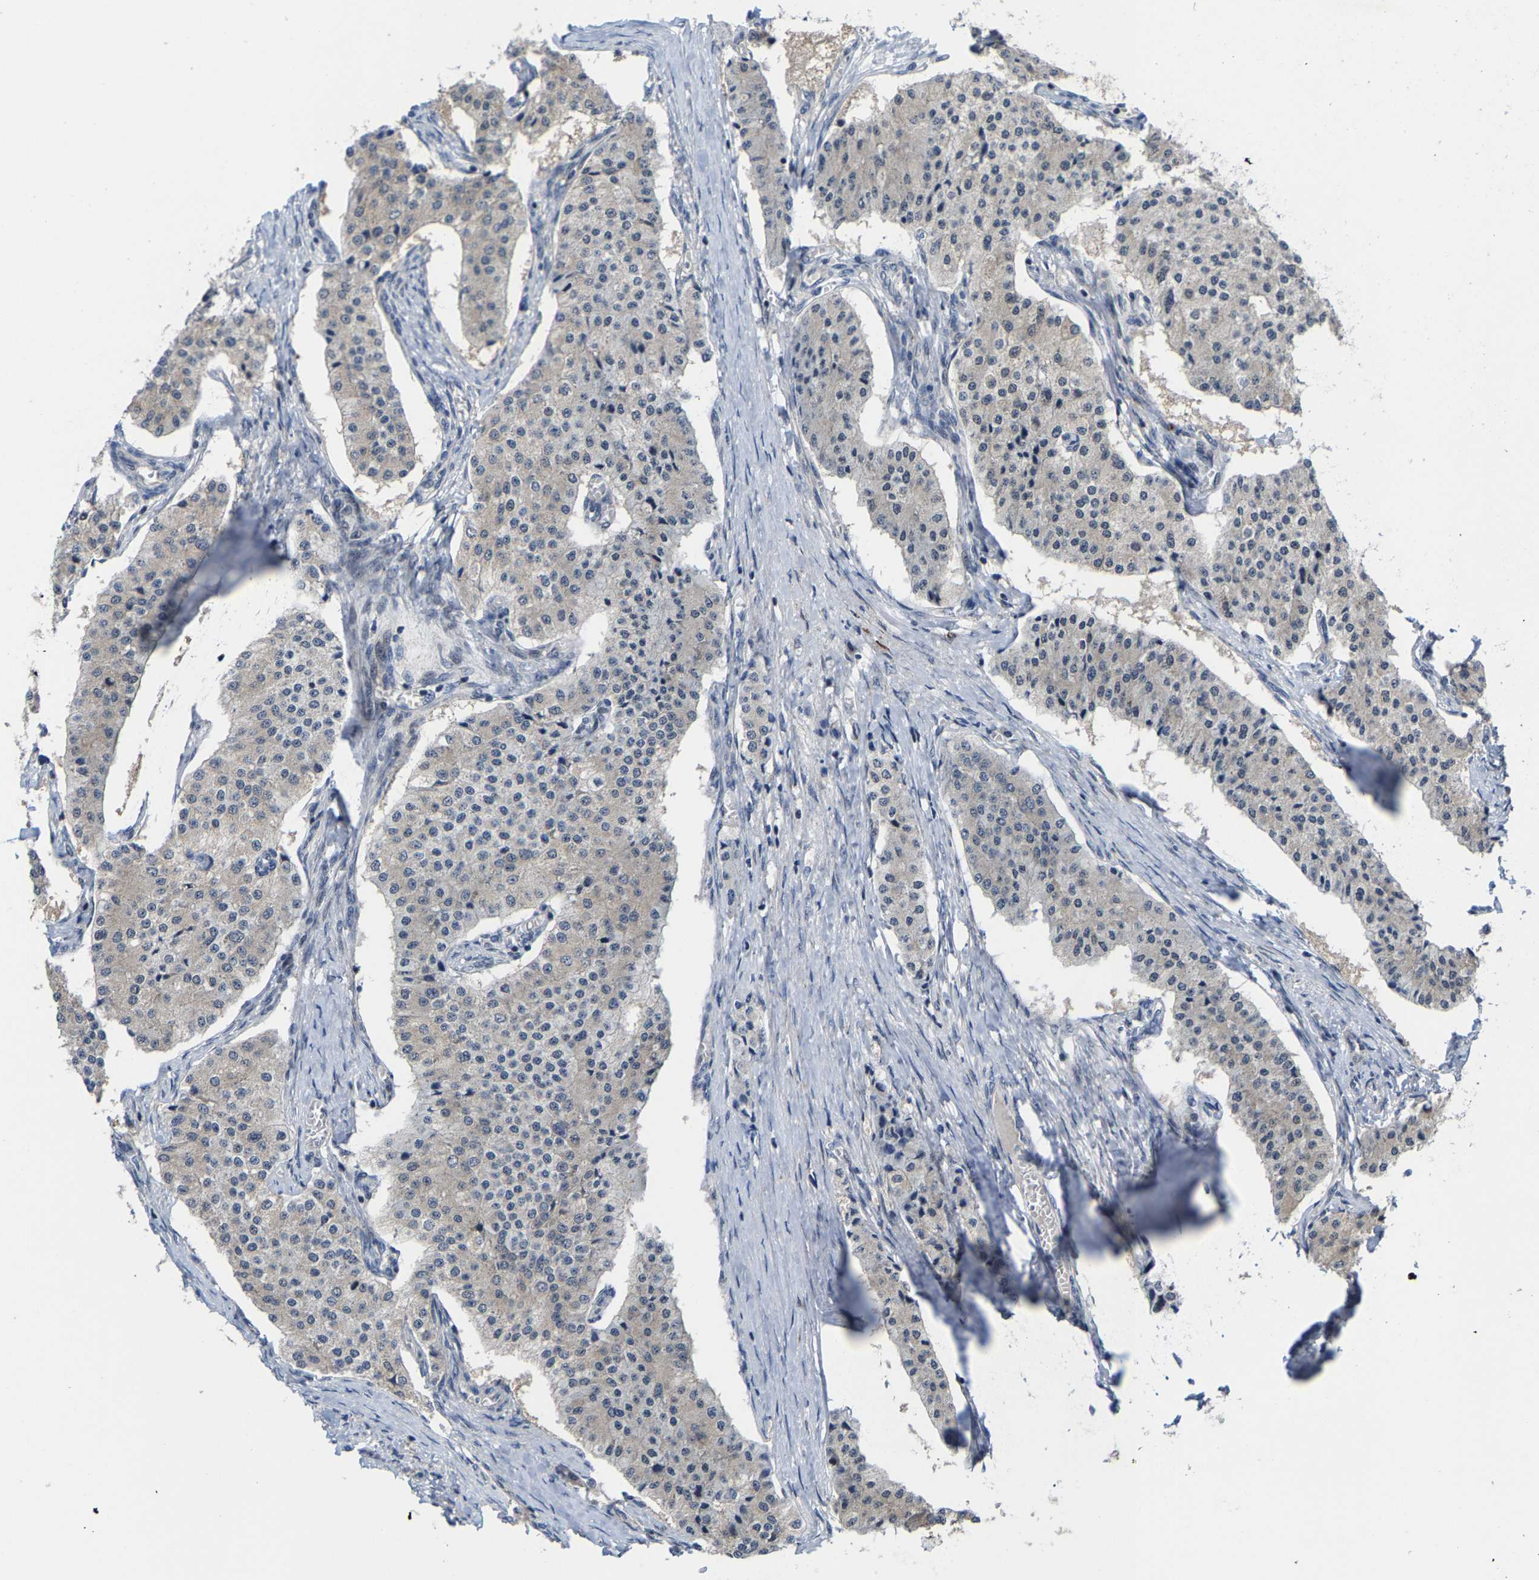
{"staining": {"intensity": "weak", "quantity": "<25%", "location": "cytoplasmic/membranous"}, "tissue": "carcinoid", "cell_type": "Tumor cells", "image_type": "cancer", "snomed": [{"axis": "morphology", "description": "Carcinoid, malignant, NOS"}, {"axis": "topography", "description": "Colon"}], "caption": "An IHC histopathology image of carcinoid is shown. There is no staining in tumor cells of carcinoid. (DAB immunohistochemistry, high magnification).", "gene": "TDRKH", "patient": {"sex": "female", "age": 52}}